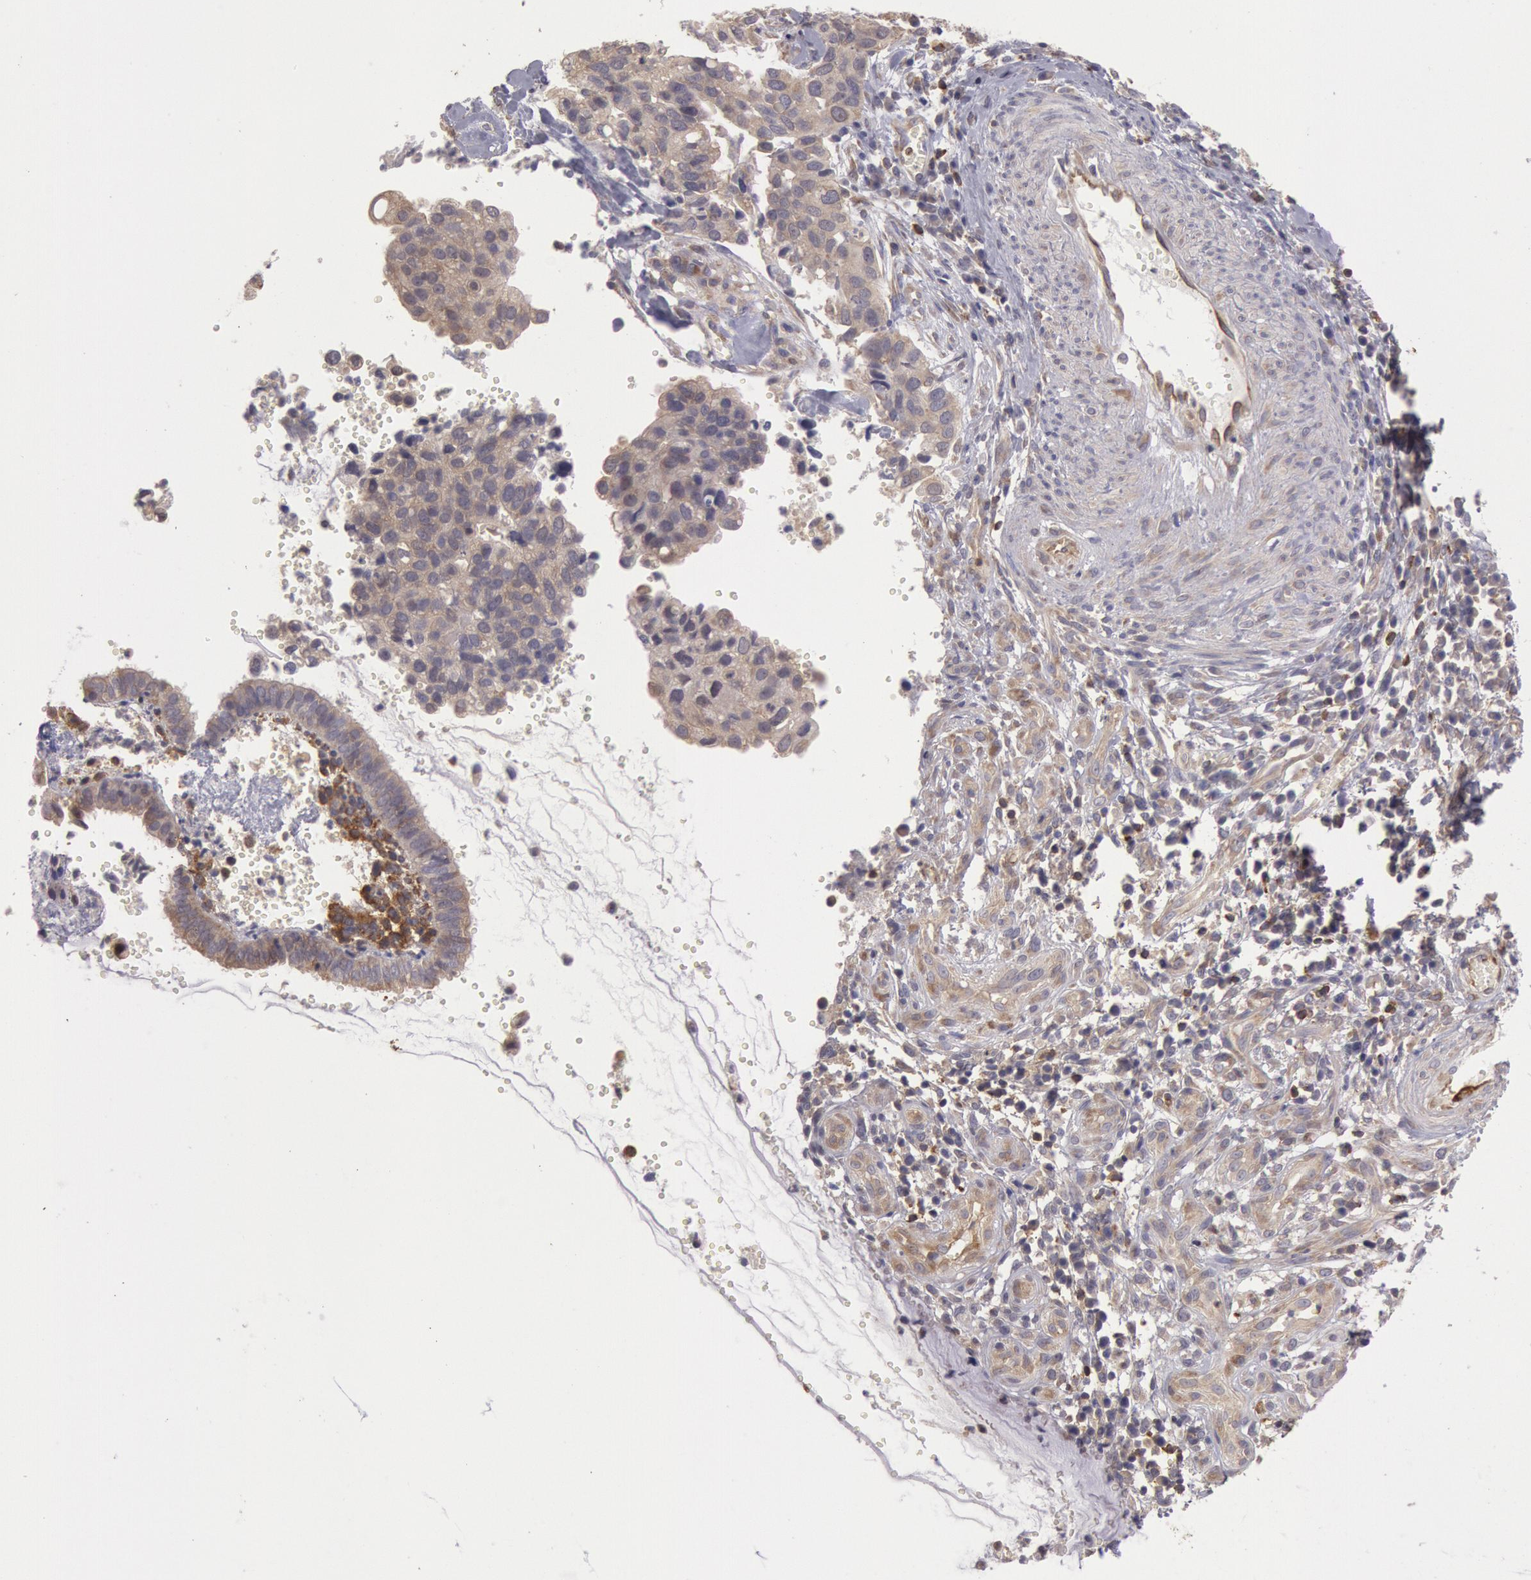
{"staining": {"intensity": "weak", "quantity": ">75%", "location": "cytoplasmic/membranous"}, "tissue": "cervical cancer", "cell_type": "Tumor cells", "image_type": "cancer", "snomed": [{"axis": "morphology", "description": "Normal tissue, NOS"}, {"axis": "morphology", "description": "Squamous cell carcinoma, NOS"}, {"axis": "topography", "description": "Cervix"}], "caption": "Immunohistochemistry histopathology image of cervical cancer (squamous cell carcinoma) stained for a protein (brown), which demonstrates low levels of weak cytoplasmic/membranous expression in approximately >75% of tumor cells.", "gene": "NMT2", "patient": {"sex": "female", "age": 45}}